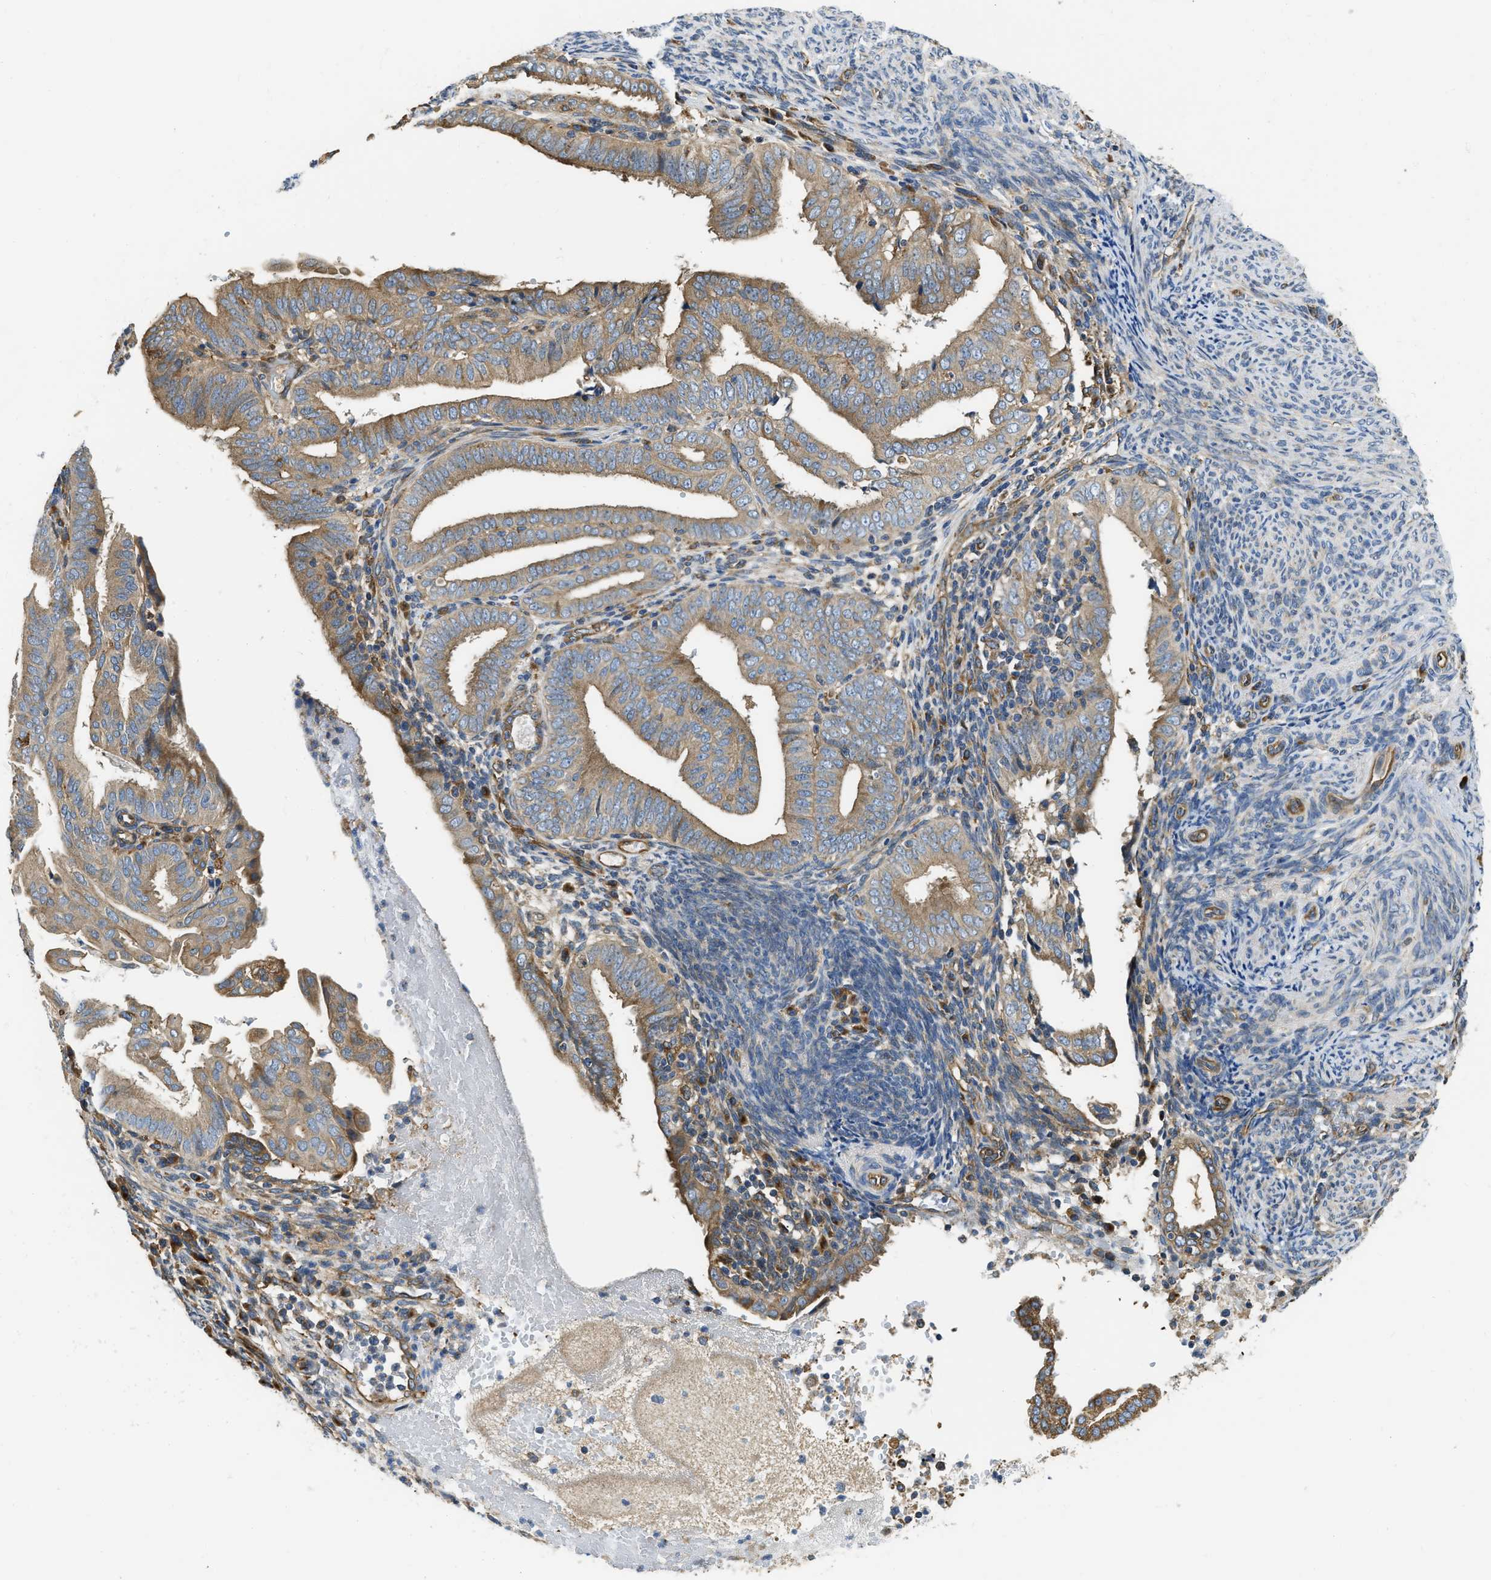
{"staining": {"intensity": "moderate", "quantity": ">75%", "location": "cytoplasmic/membranous"}, "tissue": "endometrial cancer", "cell_type": "Tumor cells", "image_type": "cancer", "snomed": [{"axis": "morphology", "description": "Adenocarcinoma, NOS"}, {"axis": "topography", "description": "Endometrium"}], "caption": "There is medium levels of moderate cytoplasmic/membranous staining in tumor cells of endometrial adenocarcinoma, as demonstrated by immunohistochemical staining (brown color).", "gene": "FLNB", "patient": {"sex": "female", "age": 58}}